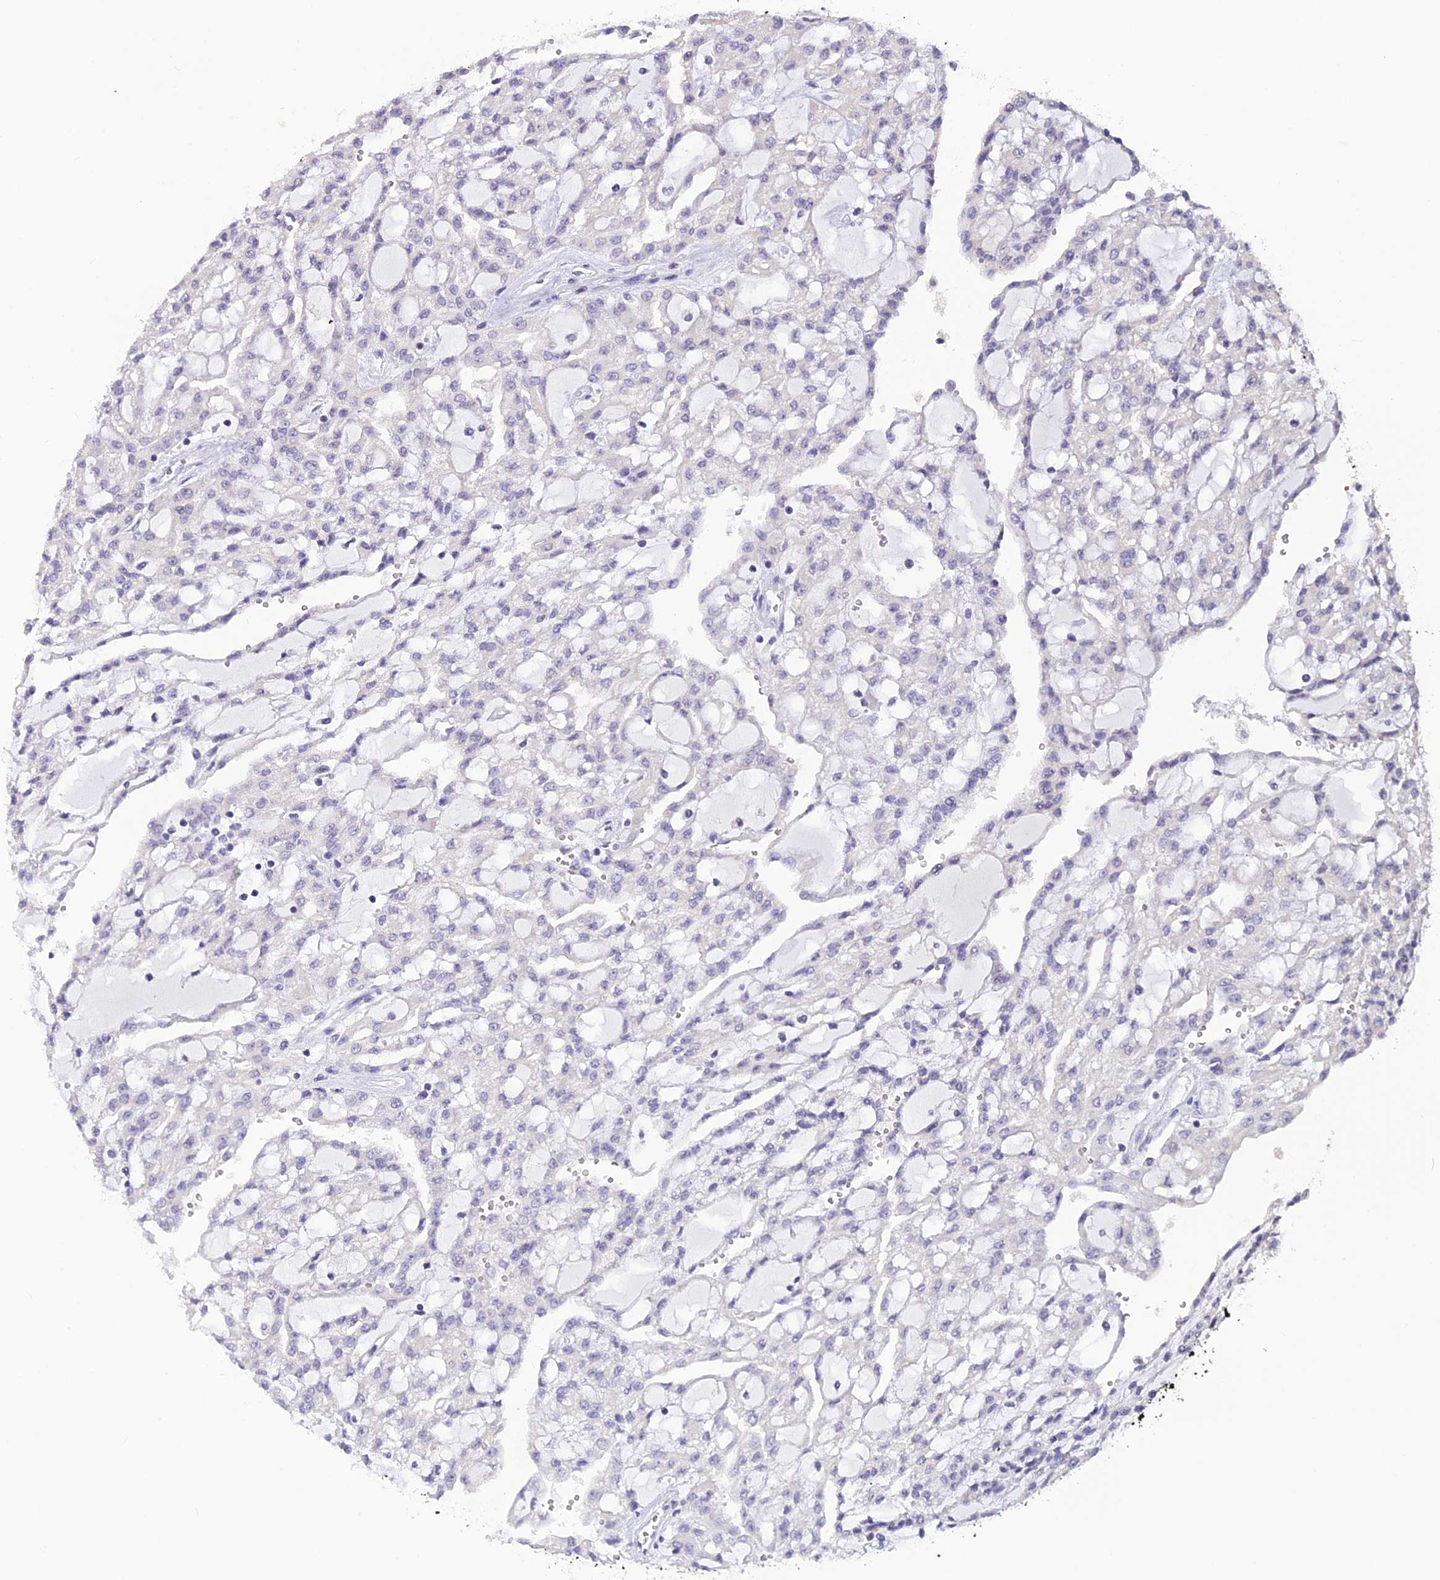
{"staining": {"intensity": "negative", "quantity": "none", "location": "none"}, "tissue": "renal cancer", "cell_type": "Tumor cells", "image_type": "cancer", "snomed": [{"axis": "morphology", "description": "Adenocarcinoma, NOS"}, {"axis": "topography", "description": "Kidney"}], "caption": "This is a image of IHC staining of renal cancer, which shows no staining in tumor cells.", "gene": "TMEM134", "patient": {"sex": "male", "age": 63}}